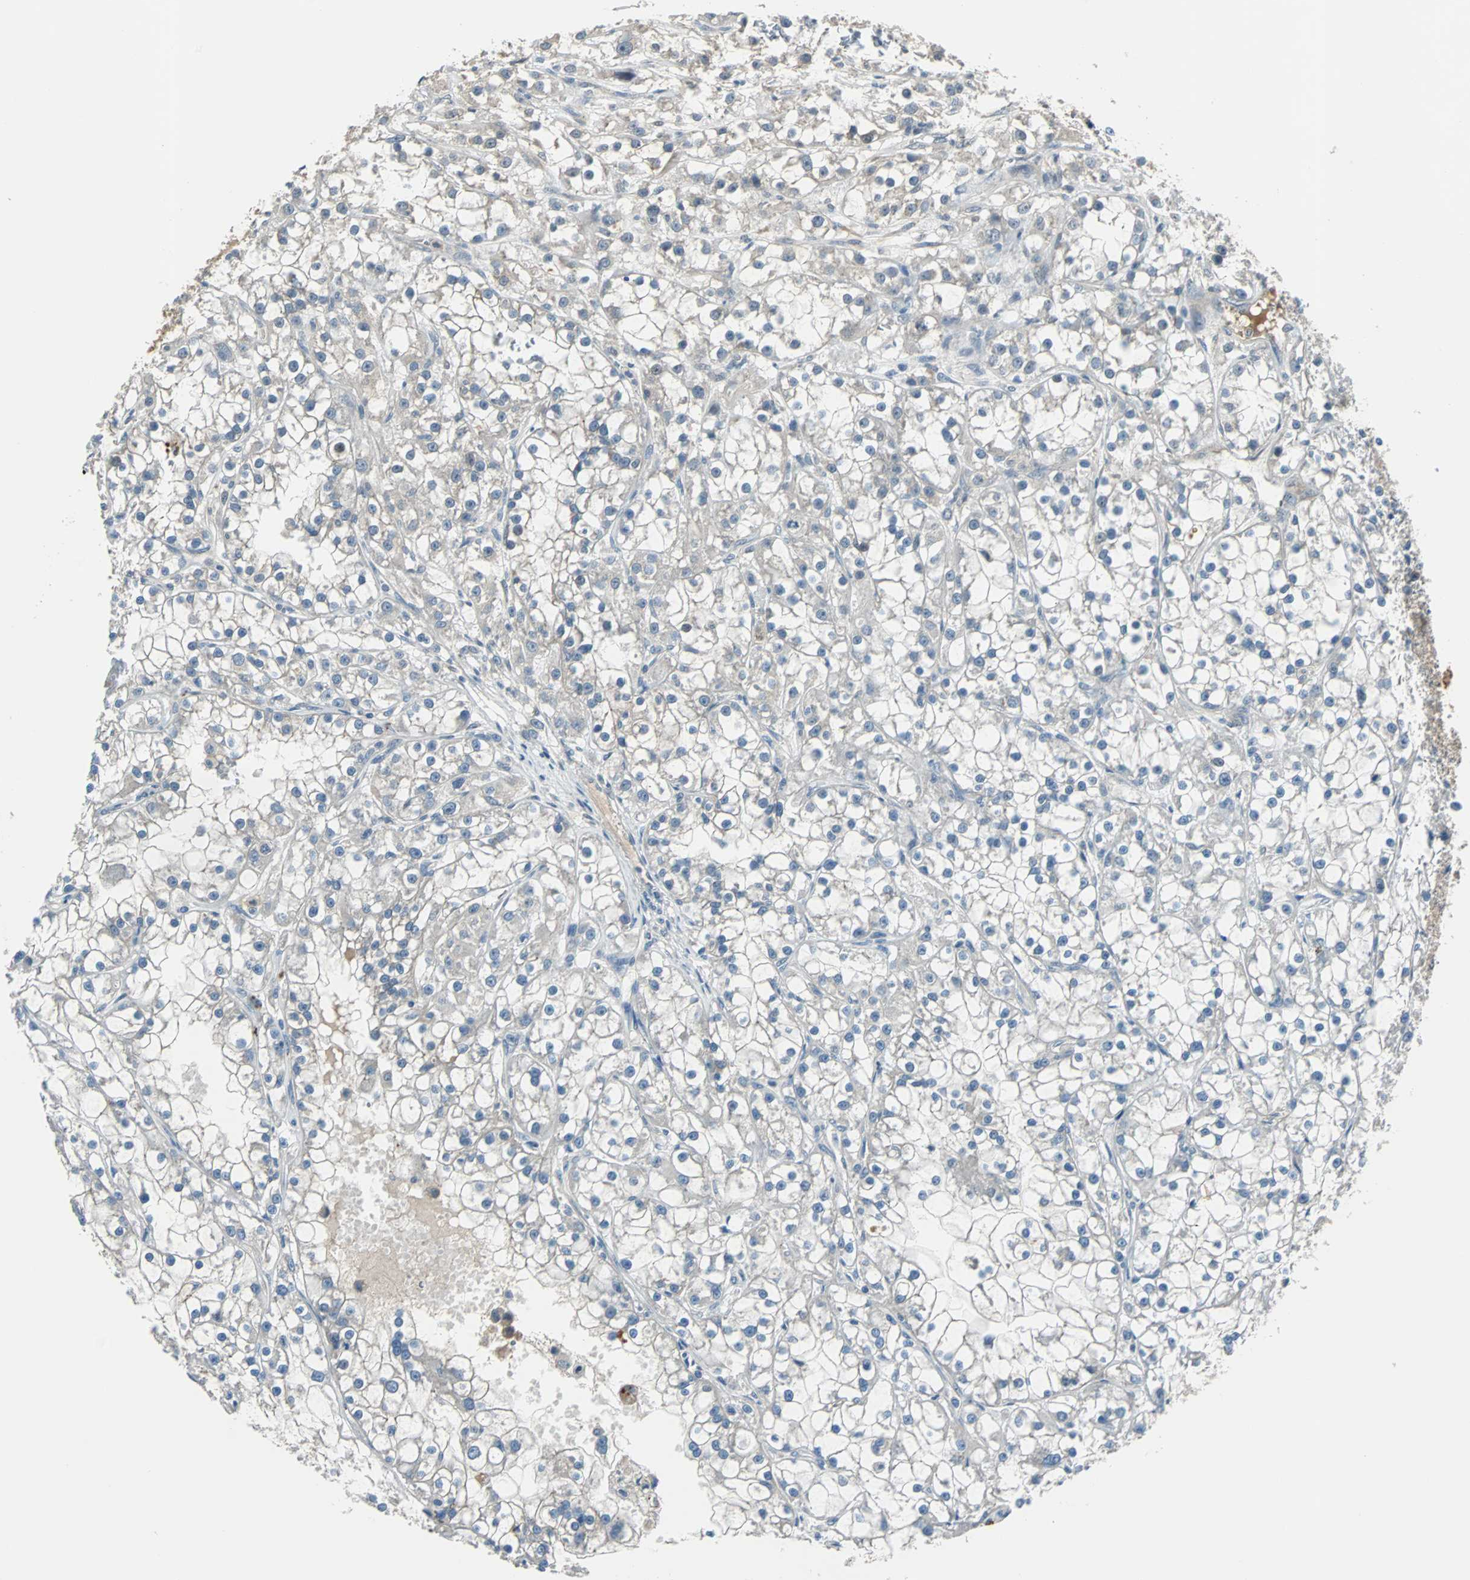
{"staining": {"intensity": "negative", "quantity": "none", "location": "none"}, "tissue": "renal cancer", "cell_type": "Tumor cells", "image_type": "cancer", "snomed": [{"axis": "morphology", "description": "Adenocarcinoma, NOS"}, {"axis": "topography", "description": "Kidney"}], "caption": "Photomicrograph shows no protein staining in tumor cells of renal cancer tissue. Nuclei are stained in blue.", "gene": "FHL2", "patient": {"sex": "female", "age": 52}}